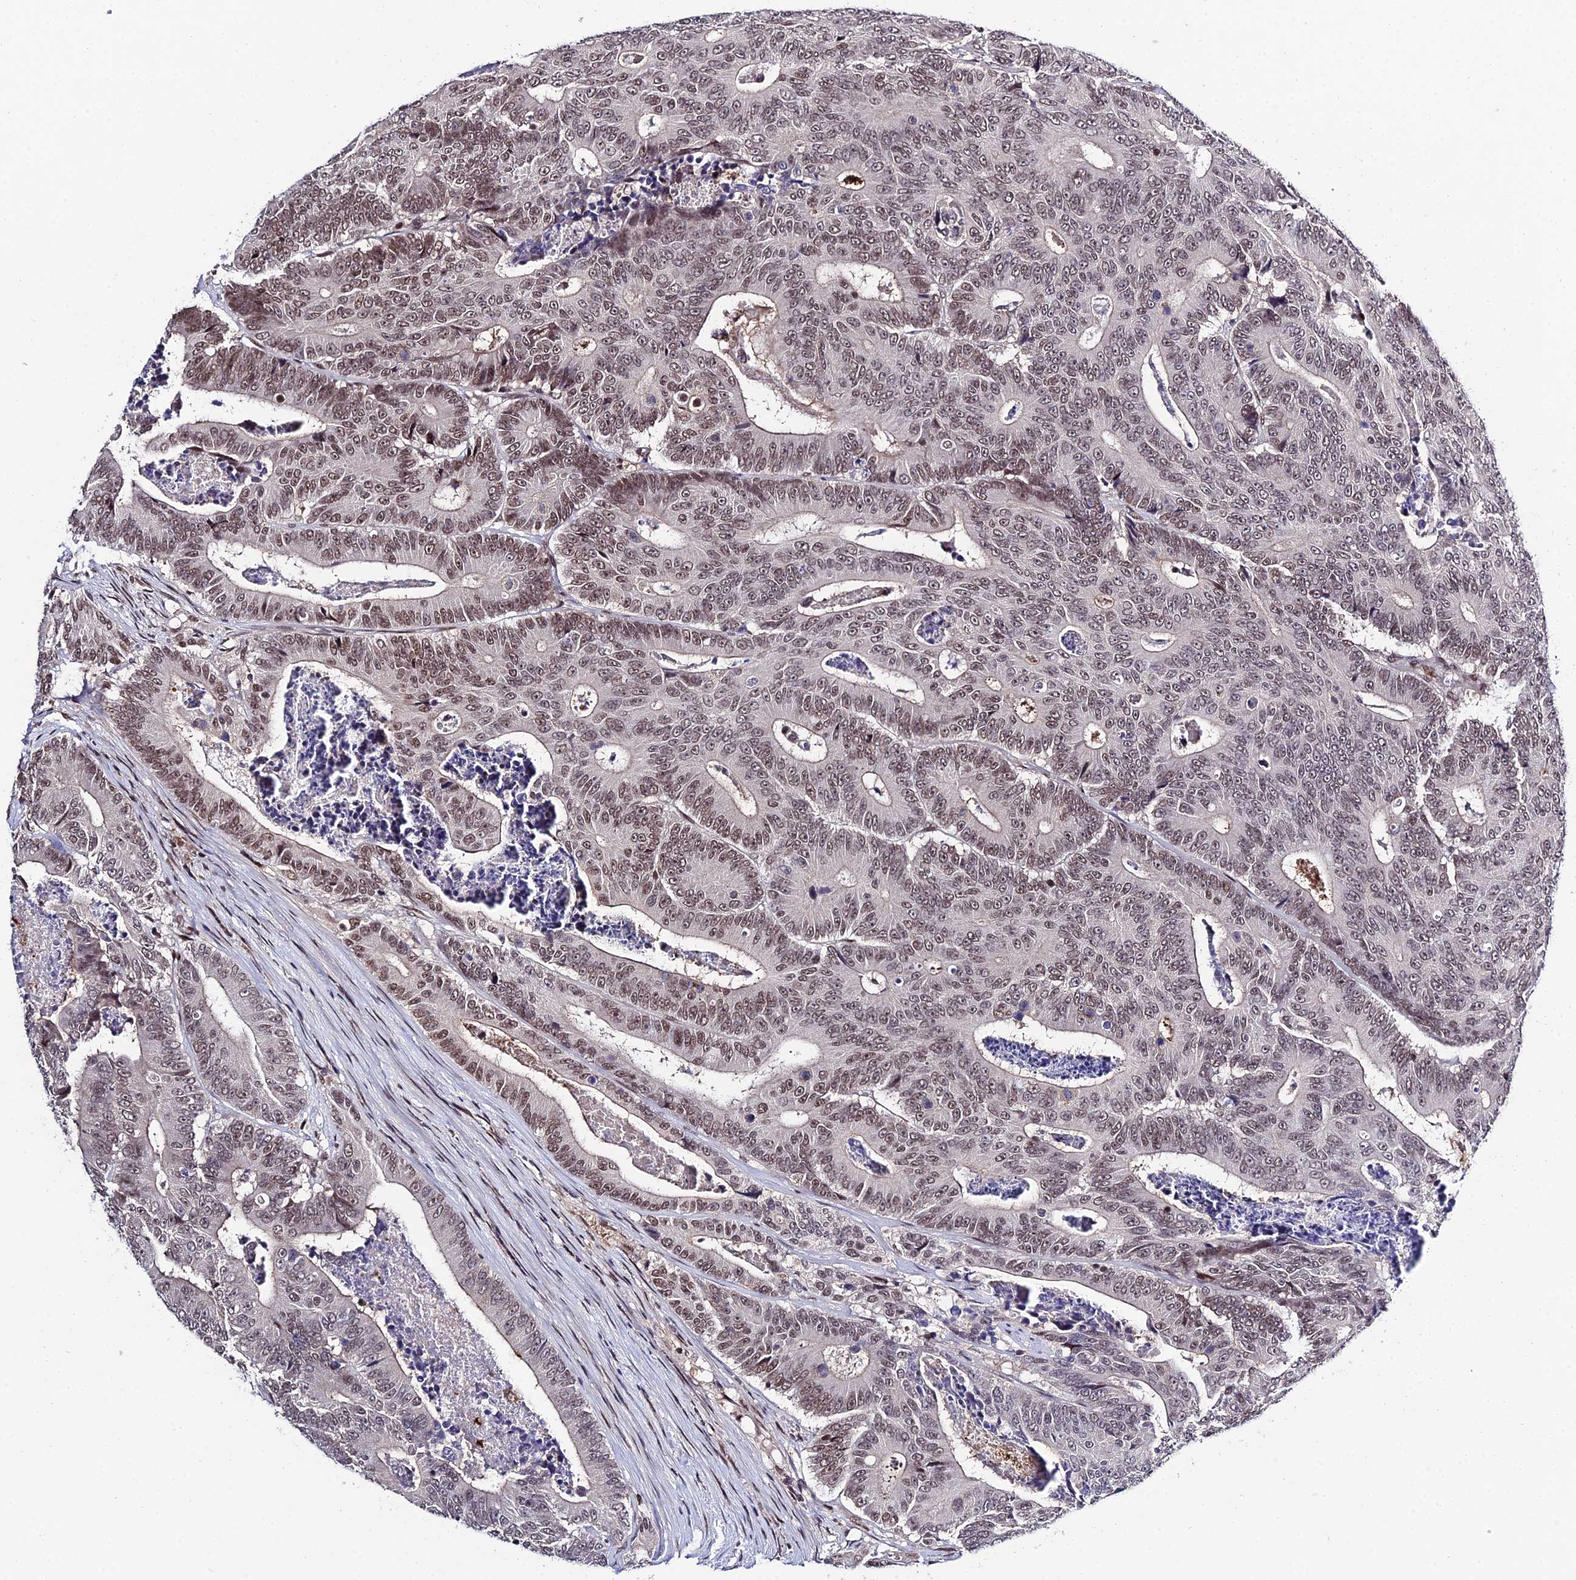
{"staining": {"intensity": "moderate", "quantity": ">75%", "location": "nuclear"}, "tissue": "colorectal cancer", "cell_type": "Tumor cells", "image_type": "cancer", "snomed": [{"axis": "morphology", "description": "Adenocarcinoma, NOS"}, {"axis": "topography", "description": "Colon"}], "caption": "IHC image of neoplastic tissue: adenocarcinoma (colorectal) stained using immunohistochemistry (IHC) shows medium levels of moderate protein expression localized specifically in the nuclear of tumor cells, appearing as a nuclear brown color.", "gene": "SYT15", "patient": {"sex": "male", "age": 83}}